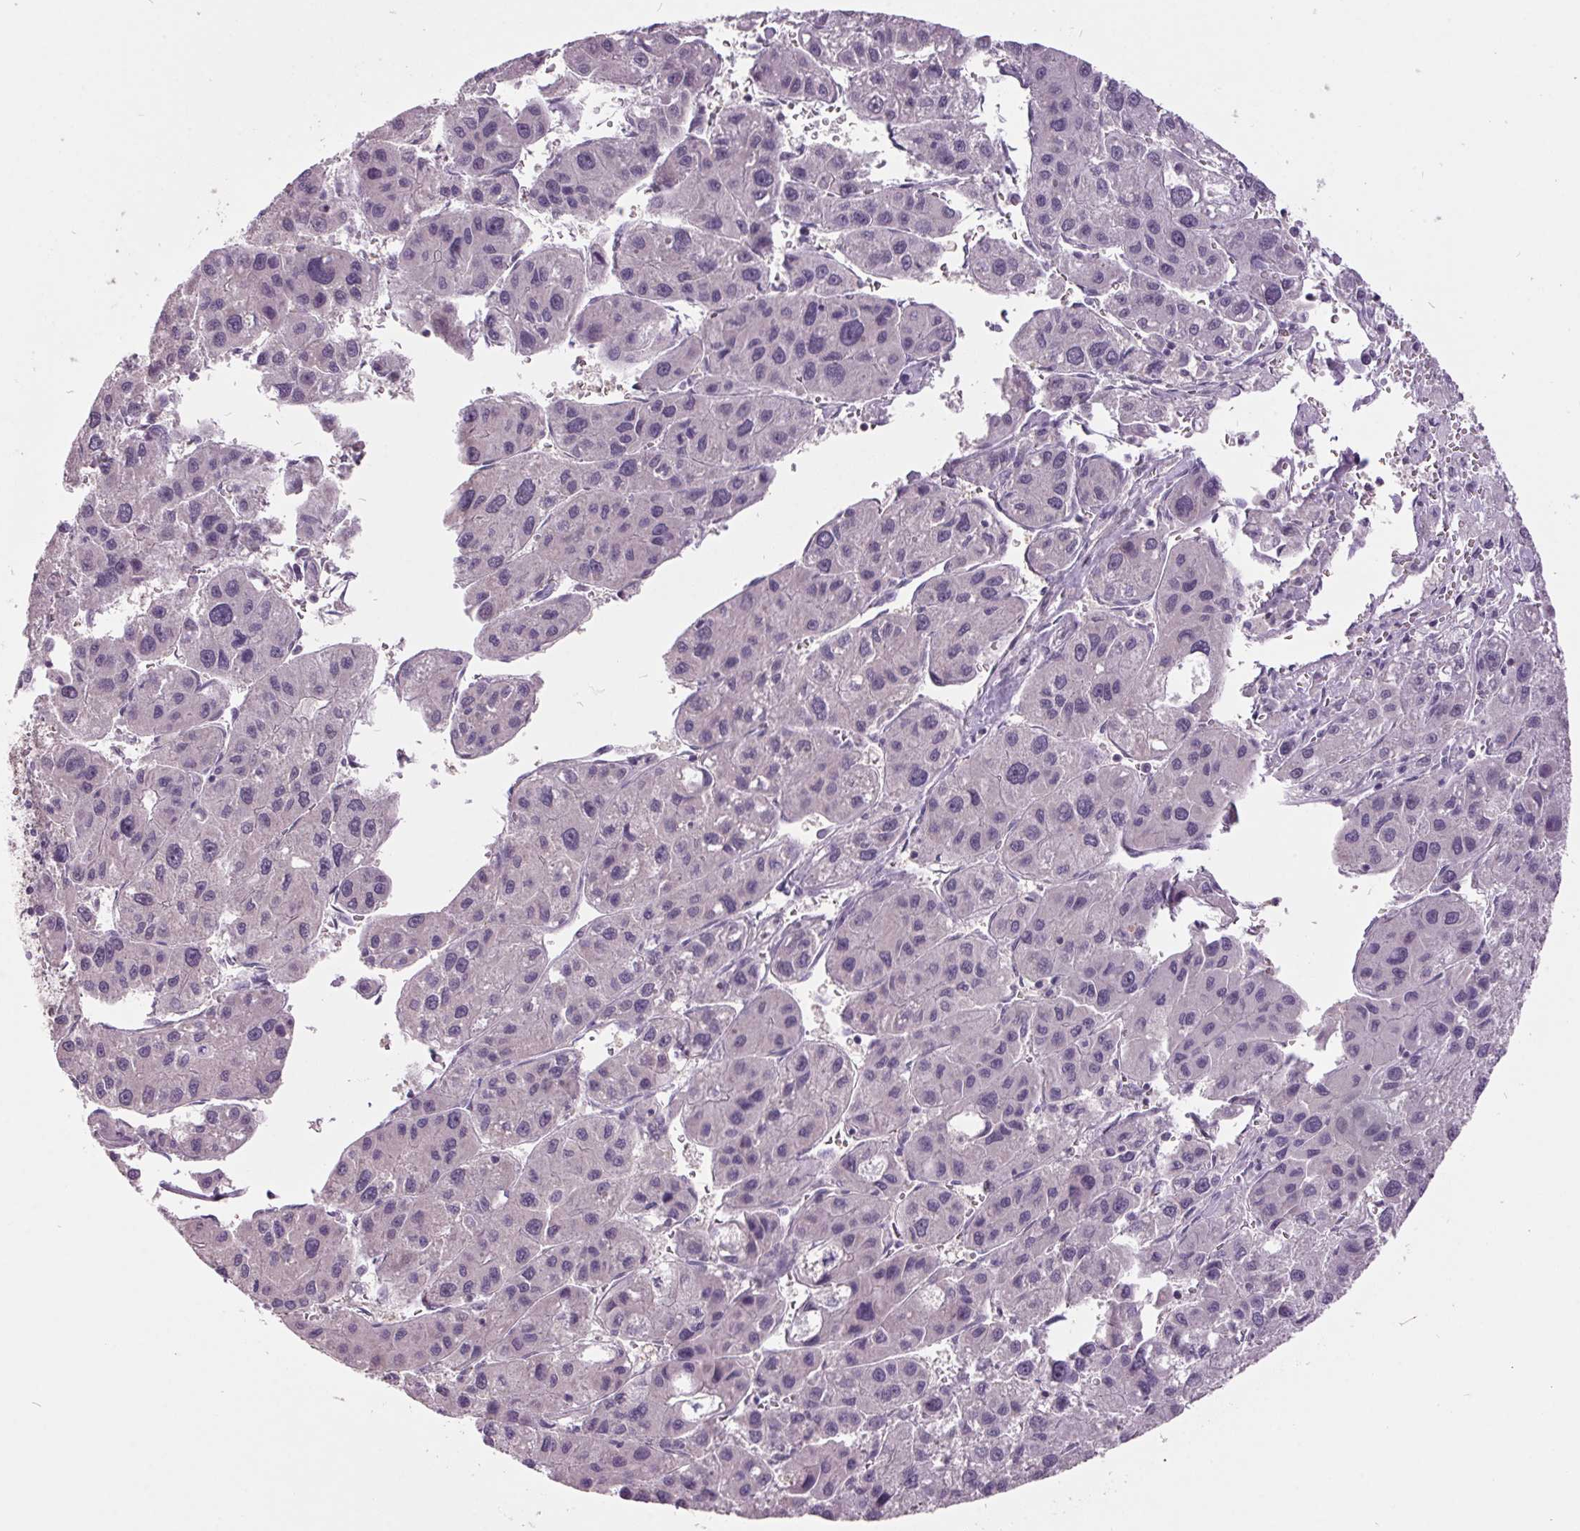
{"staining": {"intensity": "negative", "quantity": "none", "location": "none"}, "tissue": "liver cancer", "cell_type": "Tumor cells", "image_type": "cancer", "snomed": [{"axis": "morphology", "description": "Carcinoma, Hepatocellular, NOS"}, {"axis": "topography", "description": "Liver"}], "caption": "An IHC histopathology image of liver hepatocellular carcinoma is shown. There is no staining in tumor cells of liver hepatocellular carcinoma. (Stains: DAB immunohistochemistry (IHC) with hematoxylin counter stain, Microscopy: brightfield microscopy at high magnification).", "gene": "C2orf16", "patient": {"sex": "male", "age": 73}}